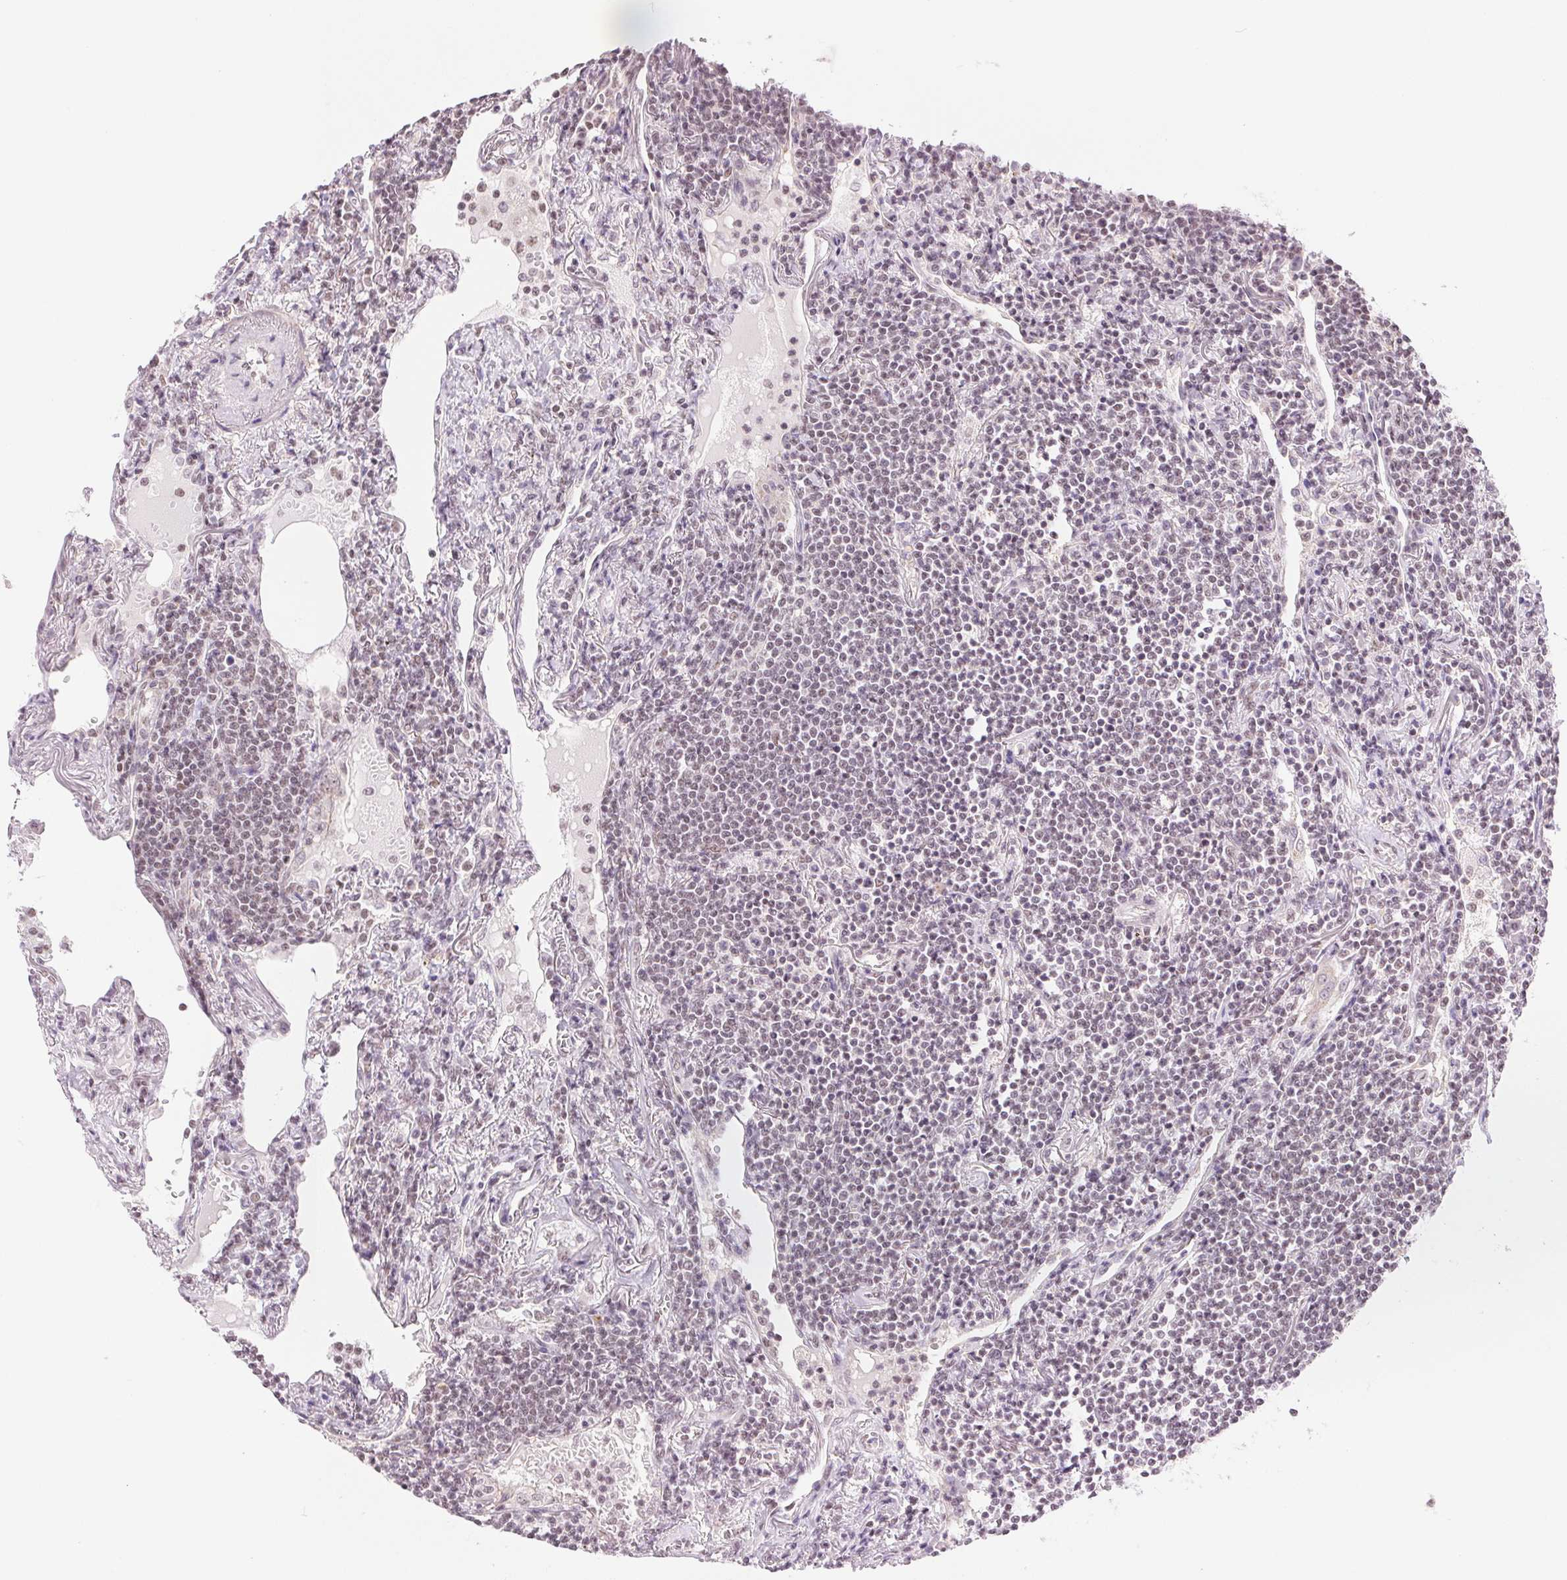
{"staining": {"intensity": "weak", "quantity": "<25%", "location": "nuclear"}, "tissue": "lymphoma", "cell_type": "Tumor cells", "image_type": "cancer", "snomed": [{"axis": "morphology", "description": "Malignant lymphoma, non-Hodgkin's type, Low grade"}, {"axis": "topography", "description": "Lung"}], "caption": "Low-grade malignant lymphoma, non-Hodgkin's type stained for a protein using IHC displays no expression tumor cells.", "gene": "RPRD1B", "patient": {"sex": "female", "age": 71}}